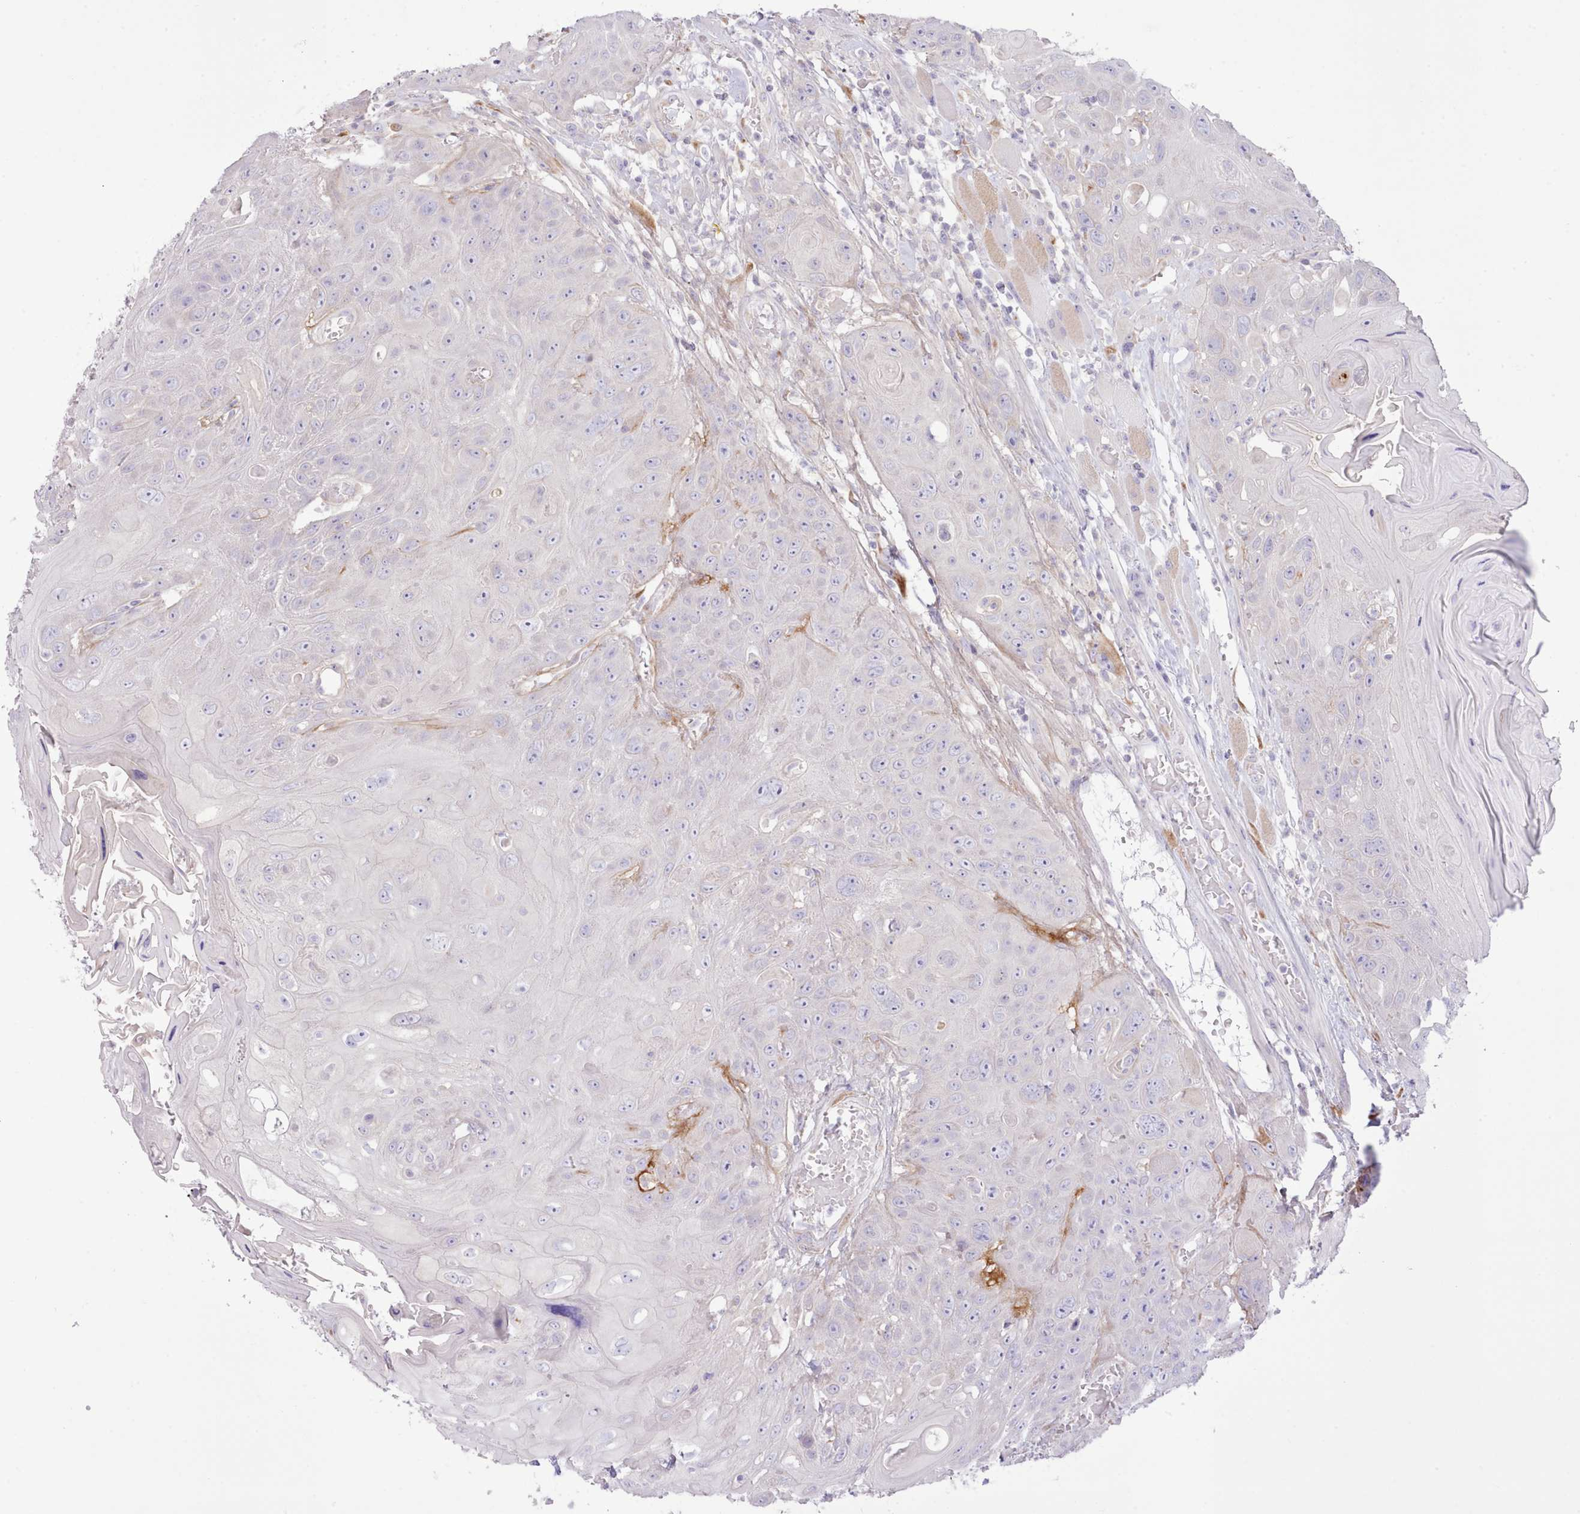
{"staining": {"intensity": "negative", "quantity": "none", "location": "none"}, "tissue": "head and neck cancer", "cell_type": "Tumor cells", "image_type": "cancer", "snomed": [{"axis": "morphology", "description": "Squamous cell carcinoma, NOS"}, {"axis": "topography", "description": "Head-Neck"}], "caption": "High power microscopy image of an immunohistochemistry photomicrograph of head and neck squamous cell carcinoma, revealing no significant positivity in tumor cells.", "gene": "CCL1", "patient": {"sex": "female", "age": 59}}